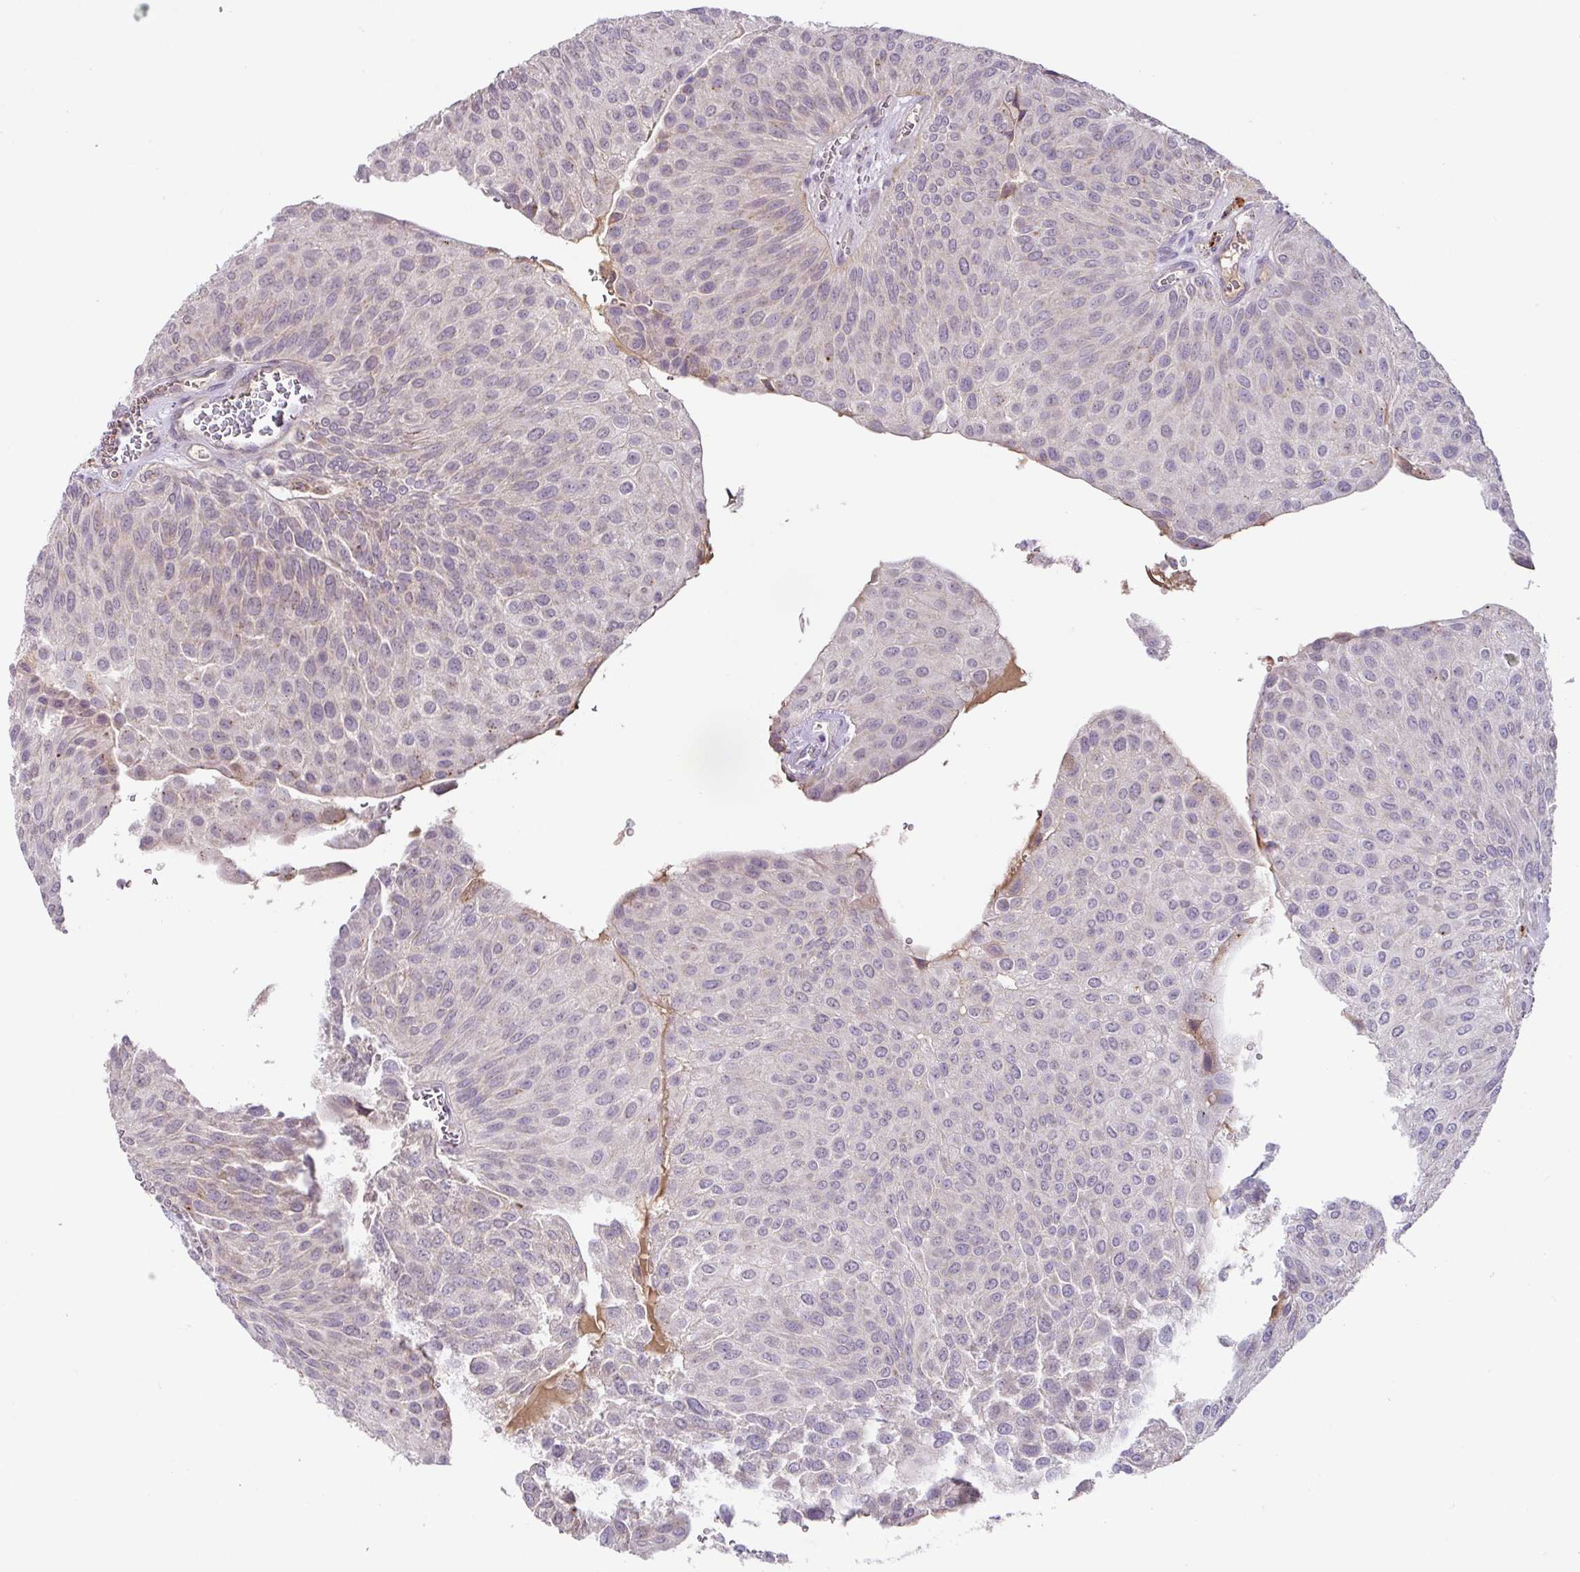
{"staining": {"intensity": "negative", "quantity": "none", "location": "none"}, "tissue": "urothelial cancer", "cell_type": "Tumor cells", "image_type": "cancer", "snomed": [{"axis": "morphology", "description": "Urothelial carcinoma, NOS"}, {"axis": "topography", "description": "Urinary bladder"}], "caption": "Immunohistochemistry (IHC) micrograph of neoplastic tissue: human transitional cell carcinoma stained with DAB demonstrates no significant protein expression in tumor cells.", "gene": "PLEKHH3", "patient": {"sex": "male", "age": 67}}